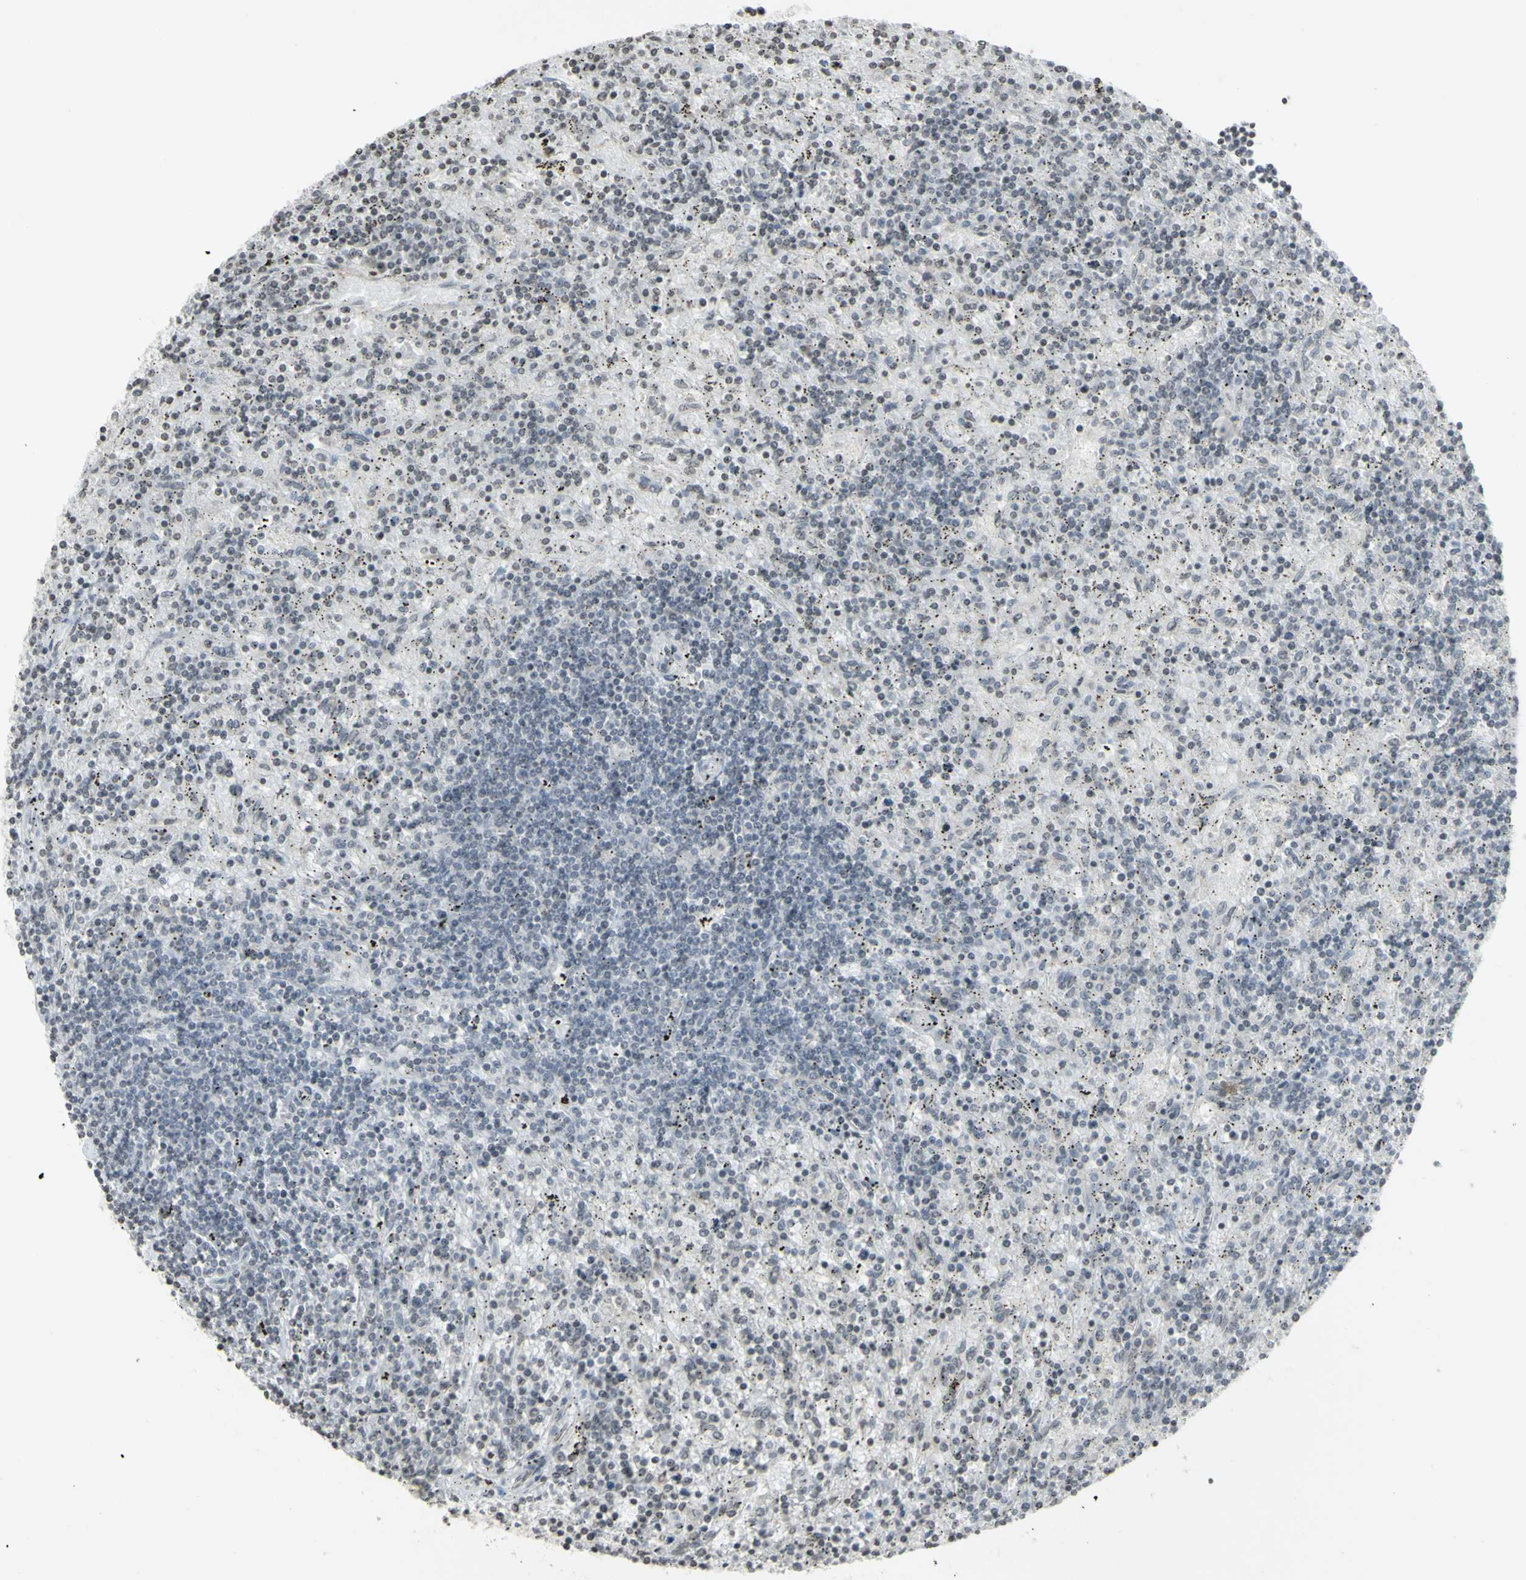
{"staining": {"intensity": "negative", "quantity": "none", "location": "none"}, "tissue": "lymphoma", "cell_type": "Tumor cells", "image_type": "cancer", "snomed": [{"axis": "morphology", "description": "Malignant lymphoma, non-Hodgkin's type, Low grade"}, {"axis": "topography", "description": "Spleen"}], "caption": "Tumor cells show no significant protein positivity in malignant lymphoma, non-Hodgkin's type (low-grade).", "gene": "MUC5AC", "patient": {"sex": "male", "age": 76}}